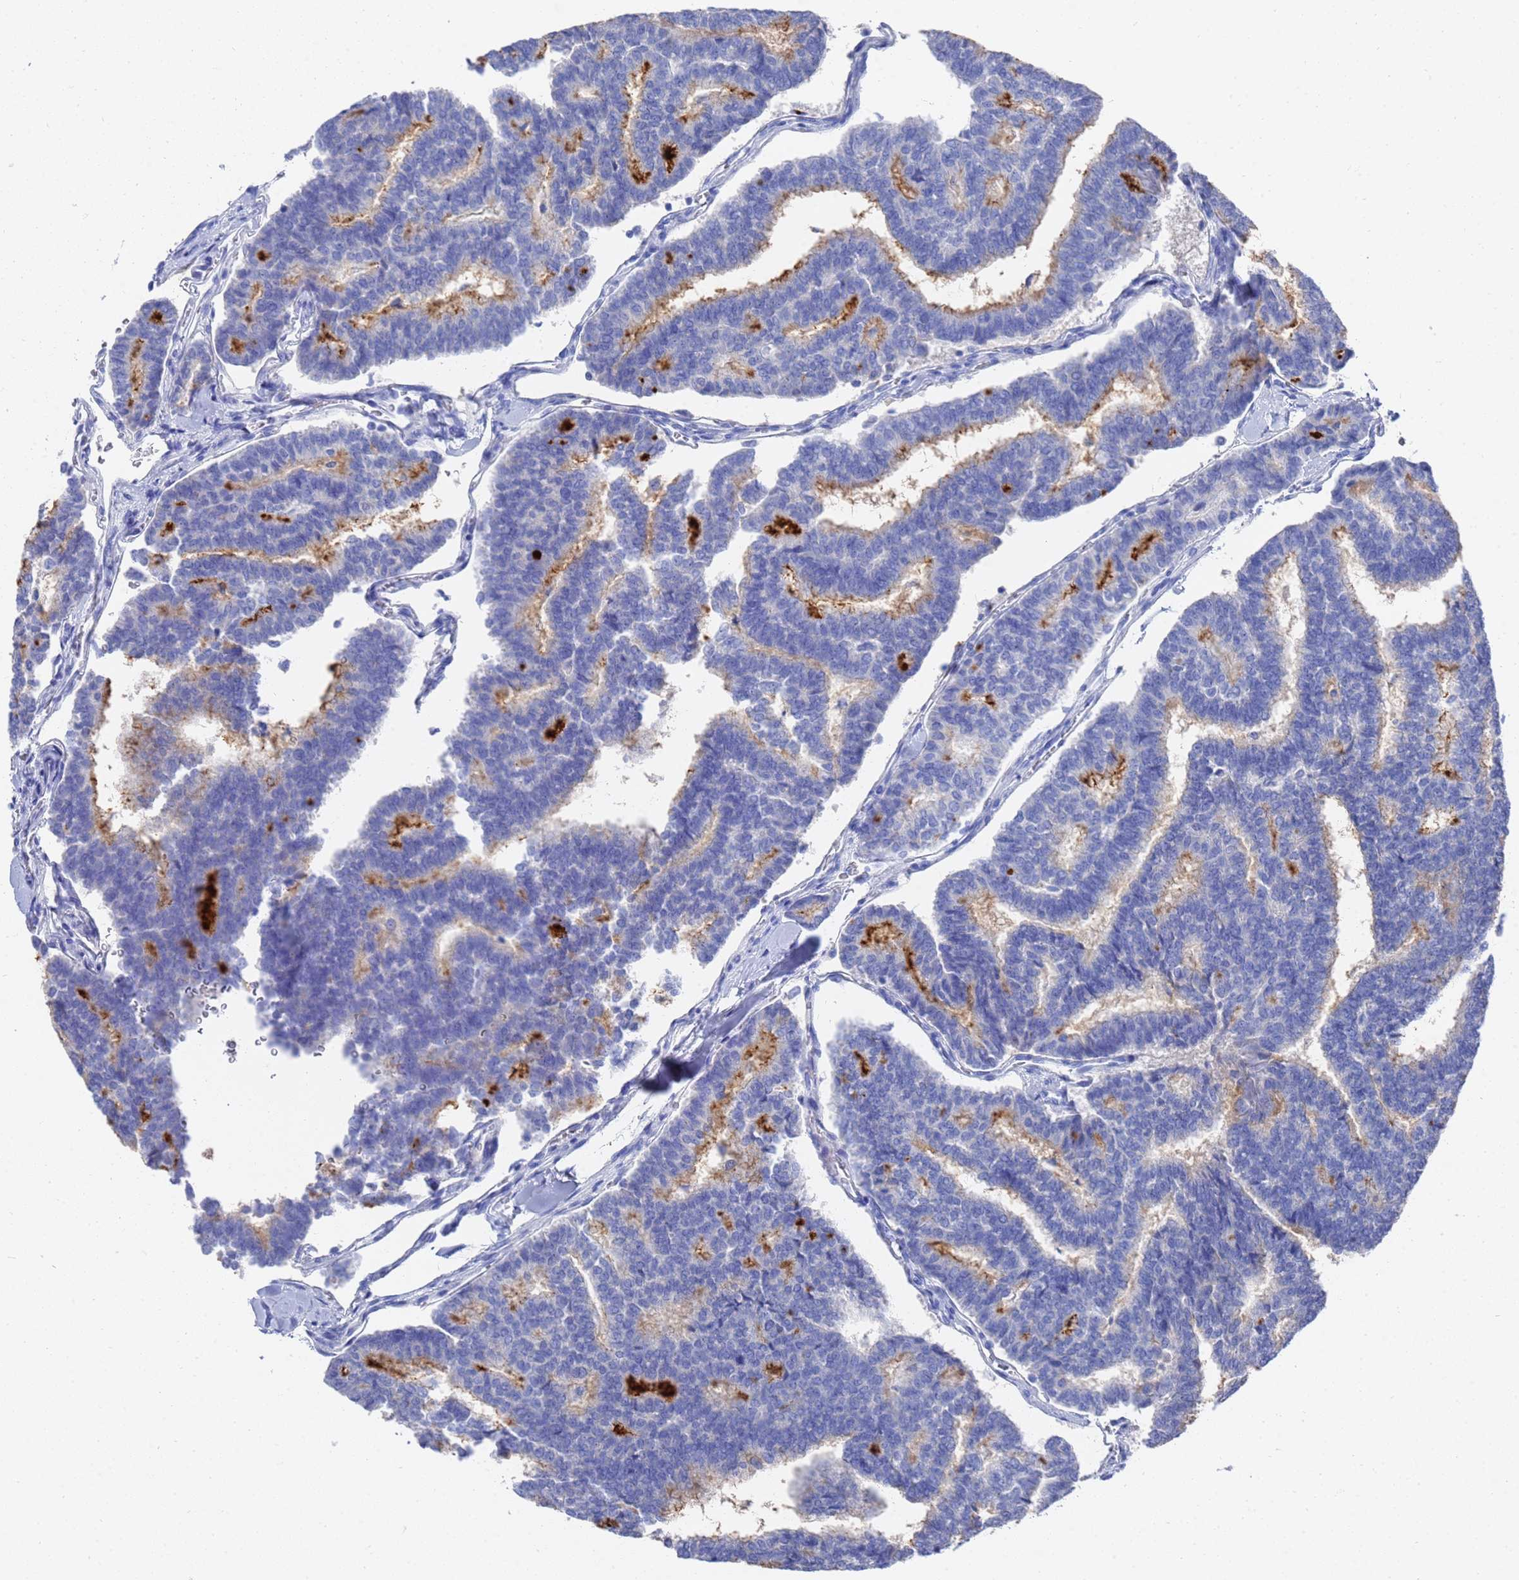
{"staining": {"intensity": "moderate", "quantity": "<25%", "location": "cytoplasmic/membranous"}, "tissue": "thyroid cancer", "cell_type": "Tumor cells", "image_type": "cancer", "snomed": [{"axis": "morphology", "description": "Papillary adenocarcinoma, NOS"}, {"axis": "topography", "description": "Thyroid gland"}], "caption": "Protein staining shows moderate cytoplasmic/membranous expression in approximately <25% of tumor cells in papillary adenocarcinoma (thyroid).", "gene": "GGT1", "patient": {"sex": "female", "age": 35}}